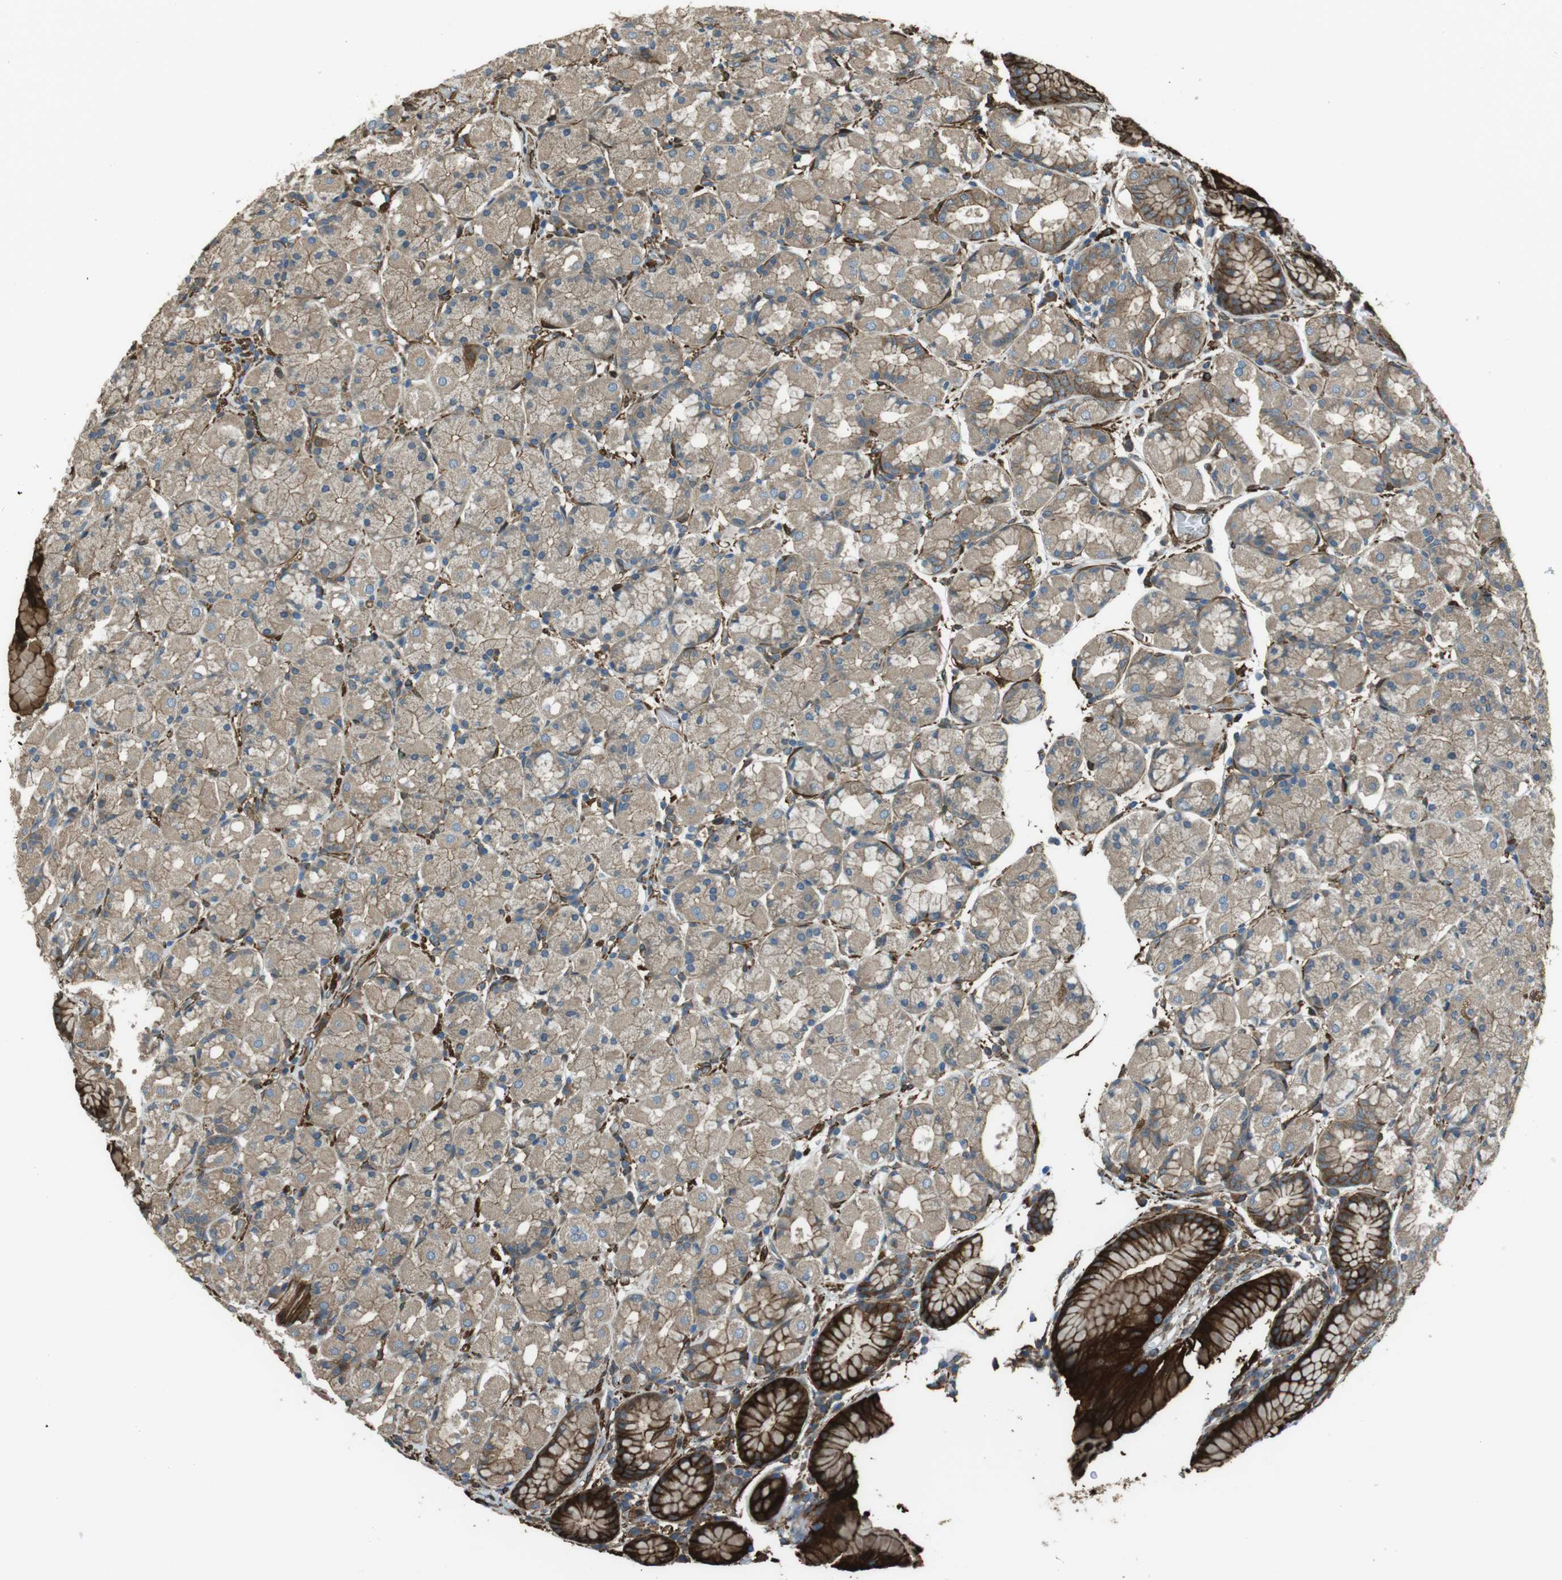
{"staining": {"intensity": "strong", "quantity": "25%-75%", "location": "cytoplasmic/membranous"}, "tissue": "stomach", "cell_type": "Glandular cells", "image_type": "normal", "snomed": [{"axis": "morphology", "description": "Normal tissue, NOS"}, {"axis": "topography", "description": "Stomach, upper"}], "caption": "IHC photomicrograph of unremarkable human stomach stained for a protein (brown), which shows high levels of strong cytoplasmic/membranous staining in about 25%-75% of glandular cells.", "gene": "SFT2D1", "patient": {"sex": "male", "age": 68}}